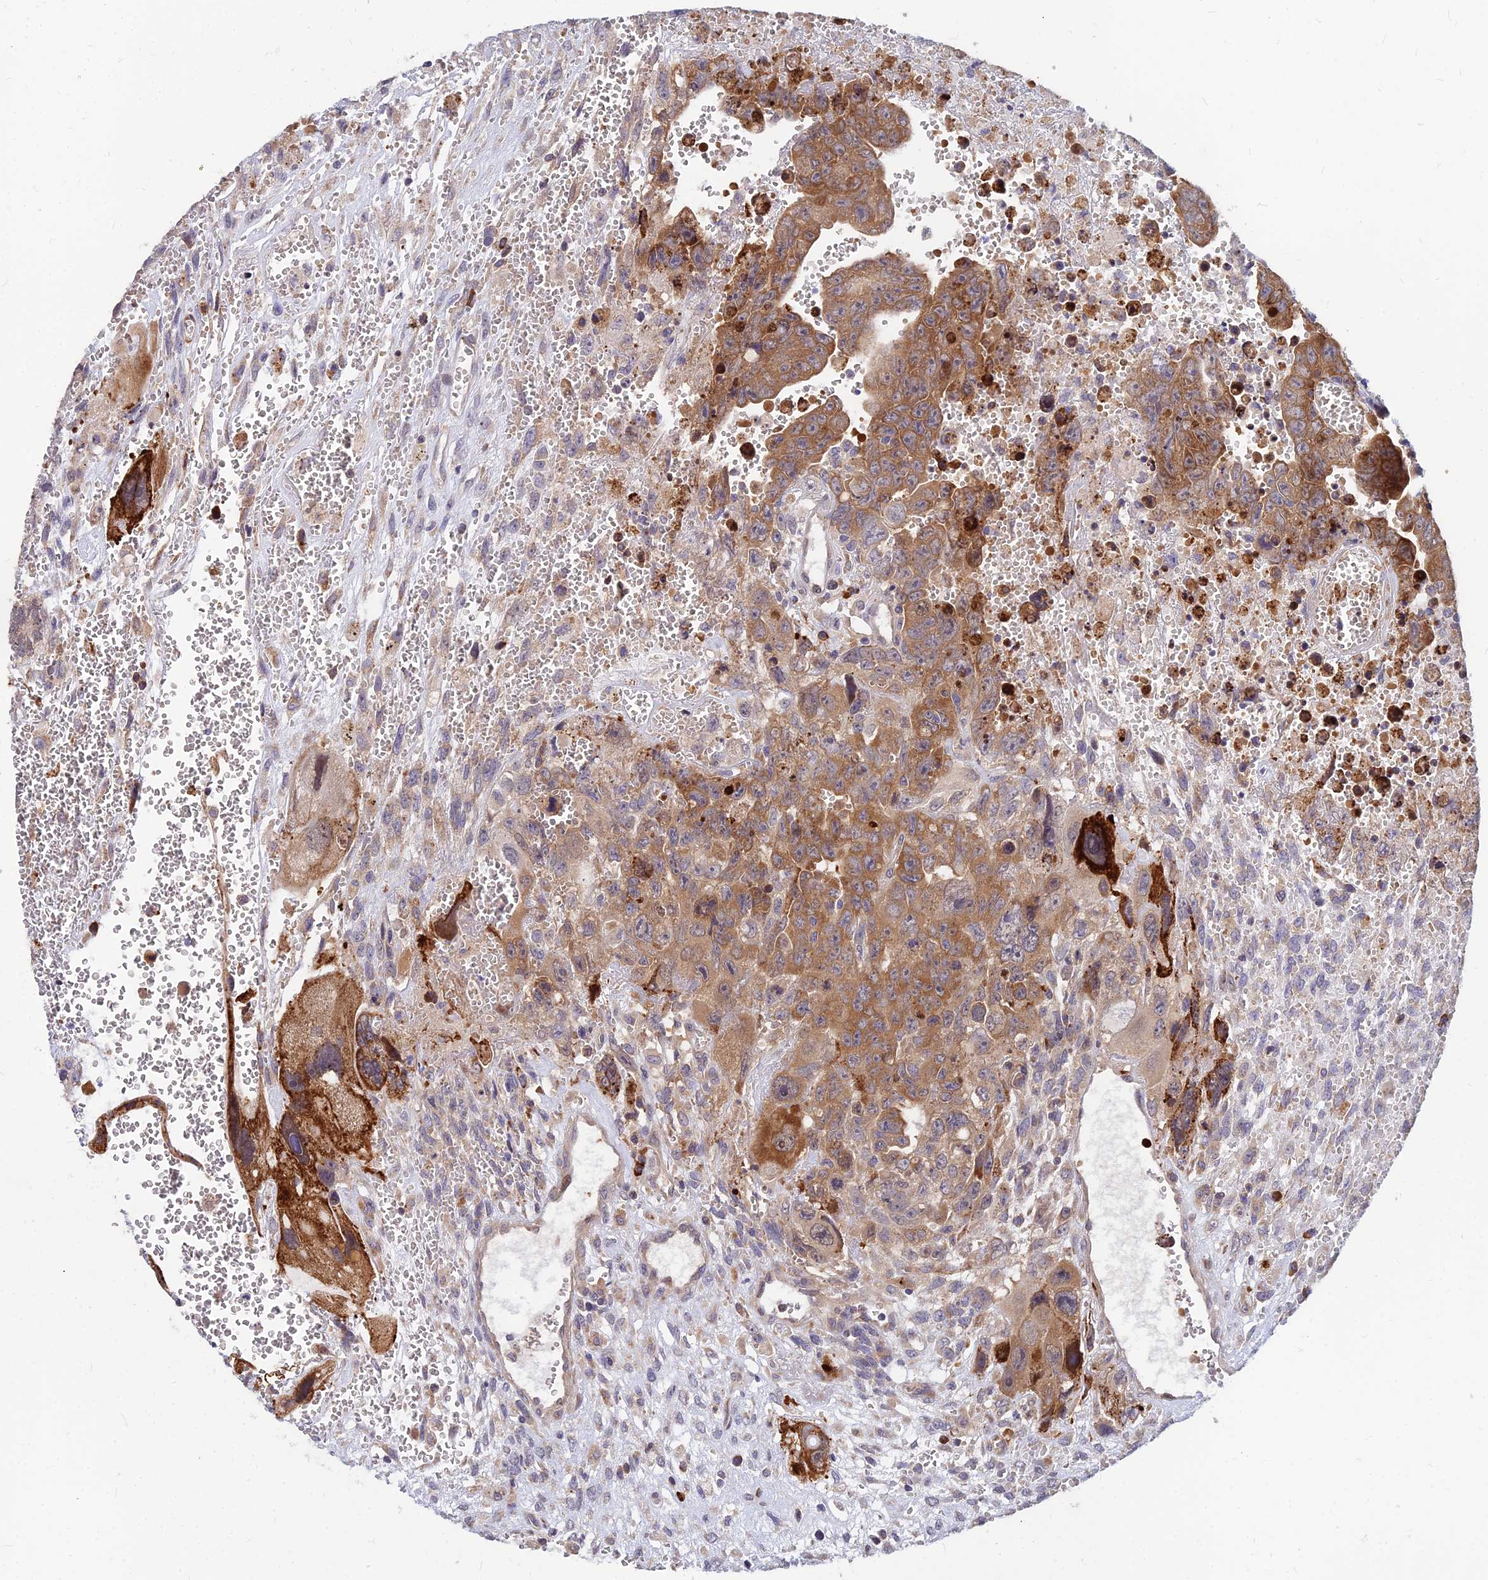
{"staining": {"intensity": "moderate", "quantity": ">75%", "location": "cytoplasmic/membranous"}, "tissue": "testis cancer", "cell_type": "Tumor cells", "image_type": "cancer", "snomed": [{"axis": "morphology", "description": "Carcinoma, Embryonal, NOS"}, {"axis": "topography", "description": "Testis"}], "caption": "Immunohistochemical staining of human embryonal carcinoma (testis) exhibits medium levels of moderate cytoplasmic/membranous expression in approximately >75% of tumor cells.", "gene": "CCT6B", "patient": {"sex": "male", "age": 28}}